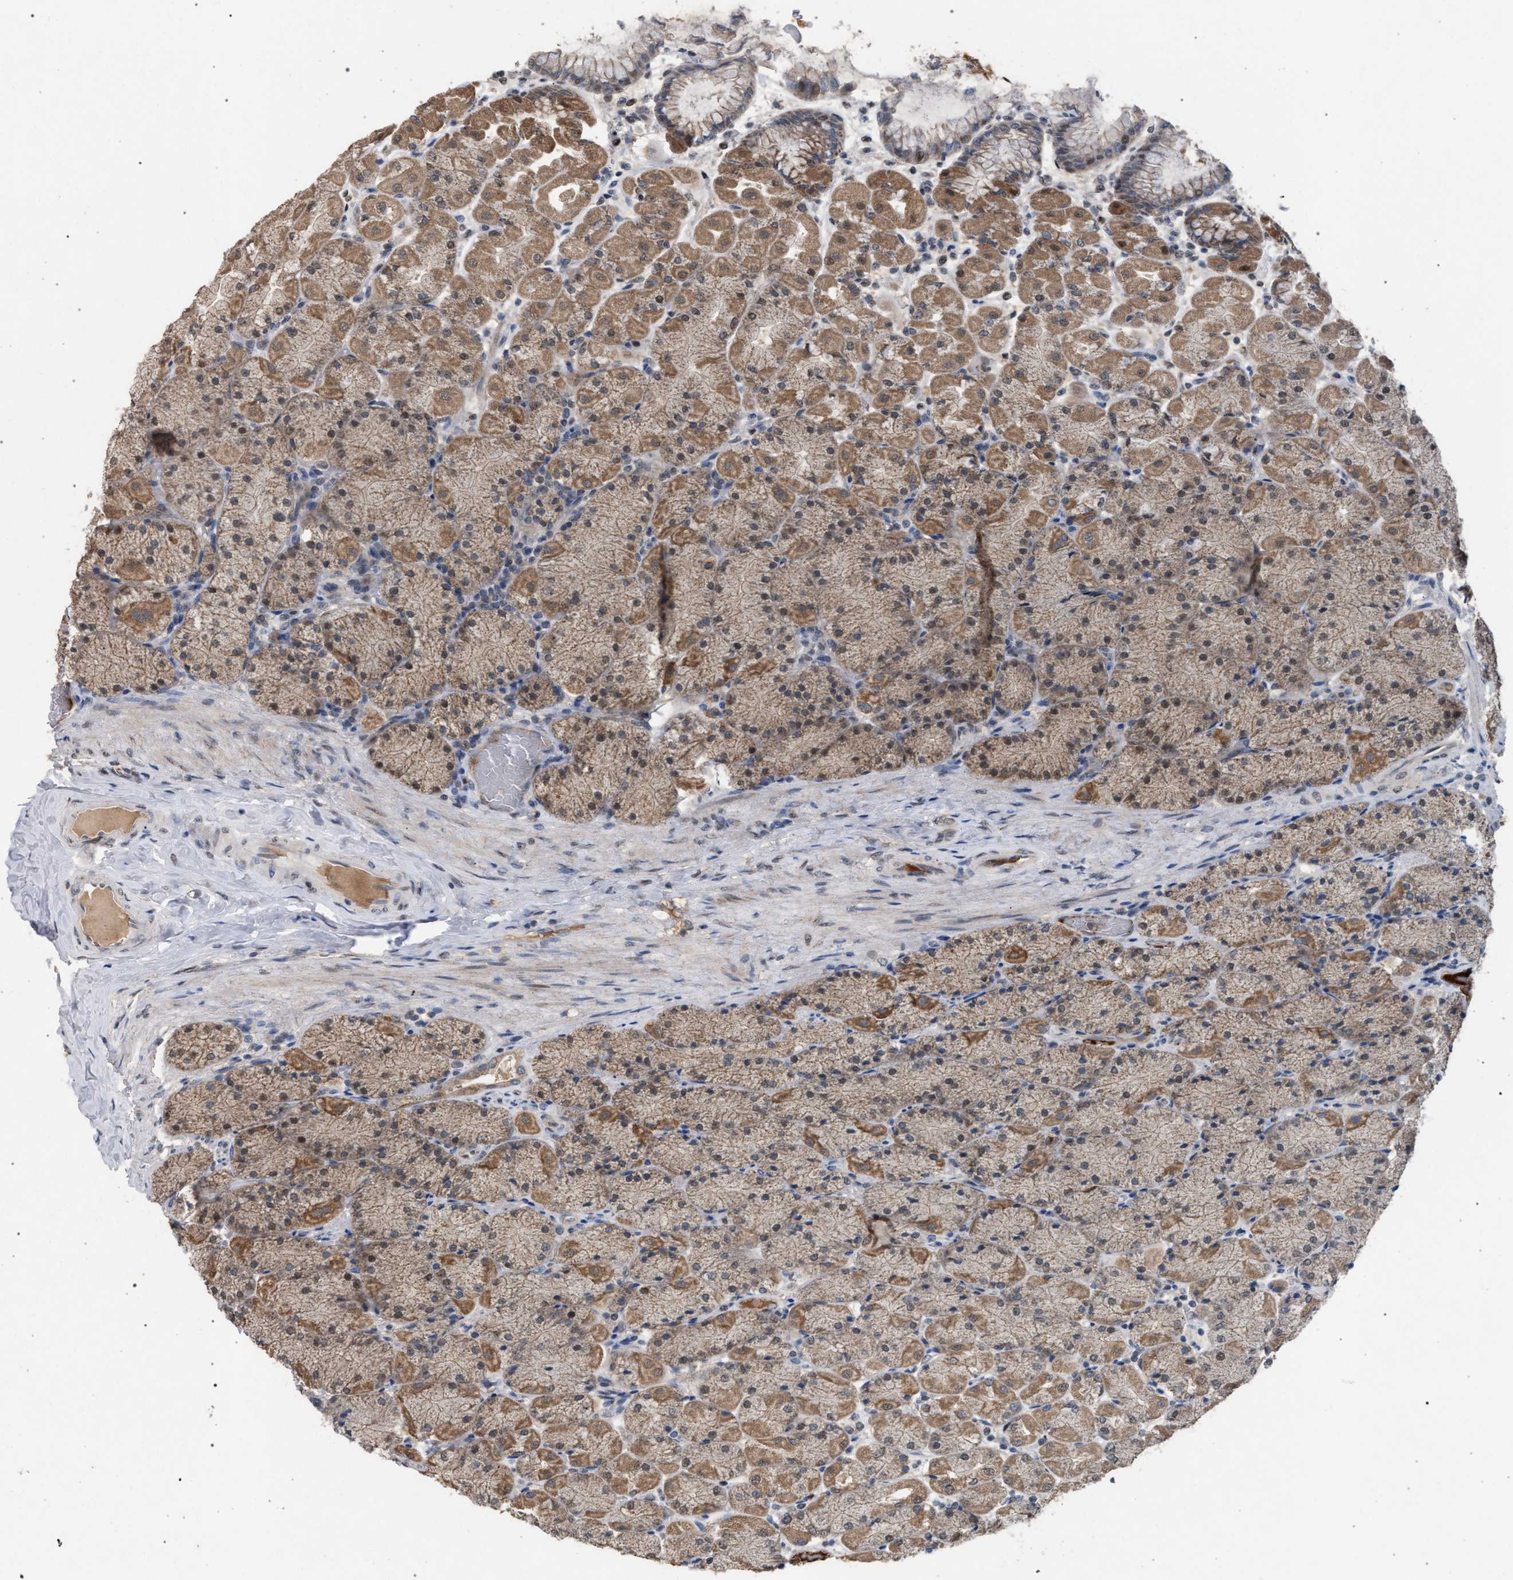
{"staining": {"intensity": "moderate", "quantity": ">75%", "location": "cytoplasmic/membranous"}, "tissue": "stomach", "cell_type": "Glandular cells", "image_type": "normal", "snomed": [{"axis": "morphology", "description": "Normal tissue, NOS"}, {"axis": "topography", "description": "Stomach, upper"}], "caption": "About >75% of glandular cells in unremarkable human stomach display moderate cytoplasmic/membranous protein staining as visualized by brown immunohistochemical staining.", "gene": "TECPR1", "patient": {"sex": "female", "age": 56}}